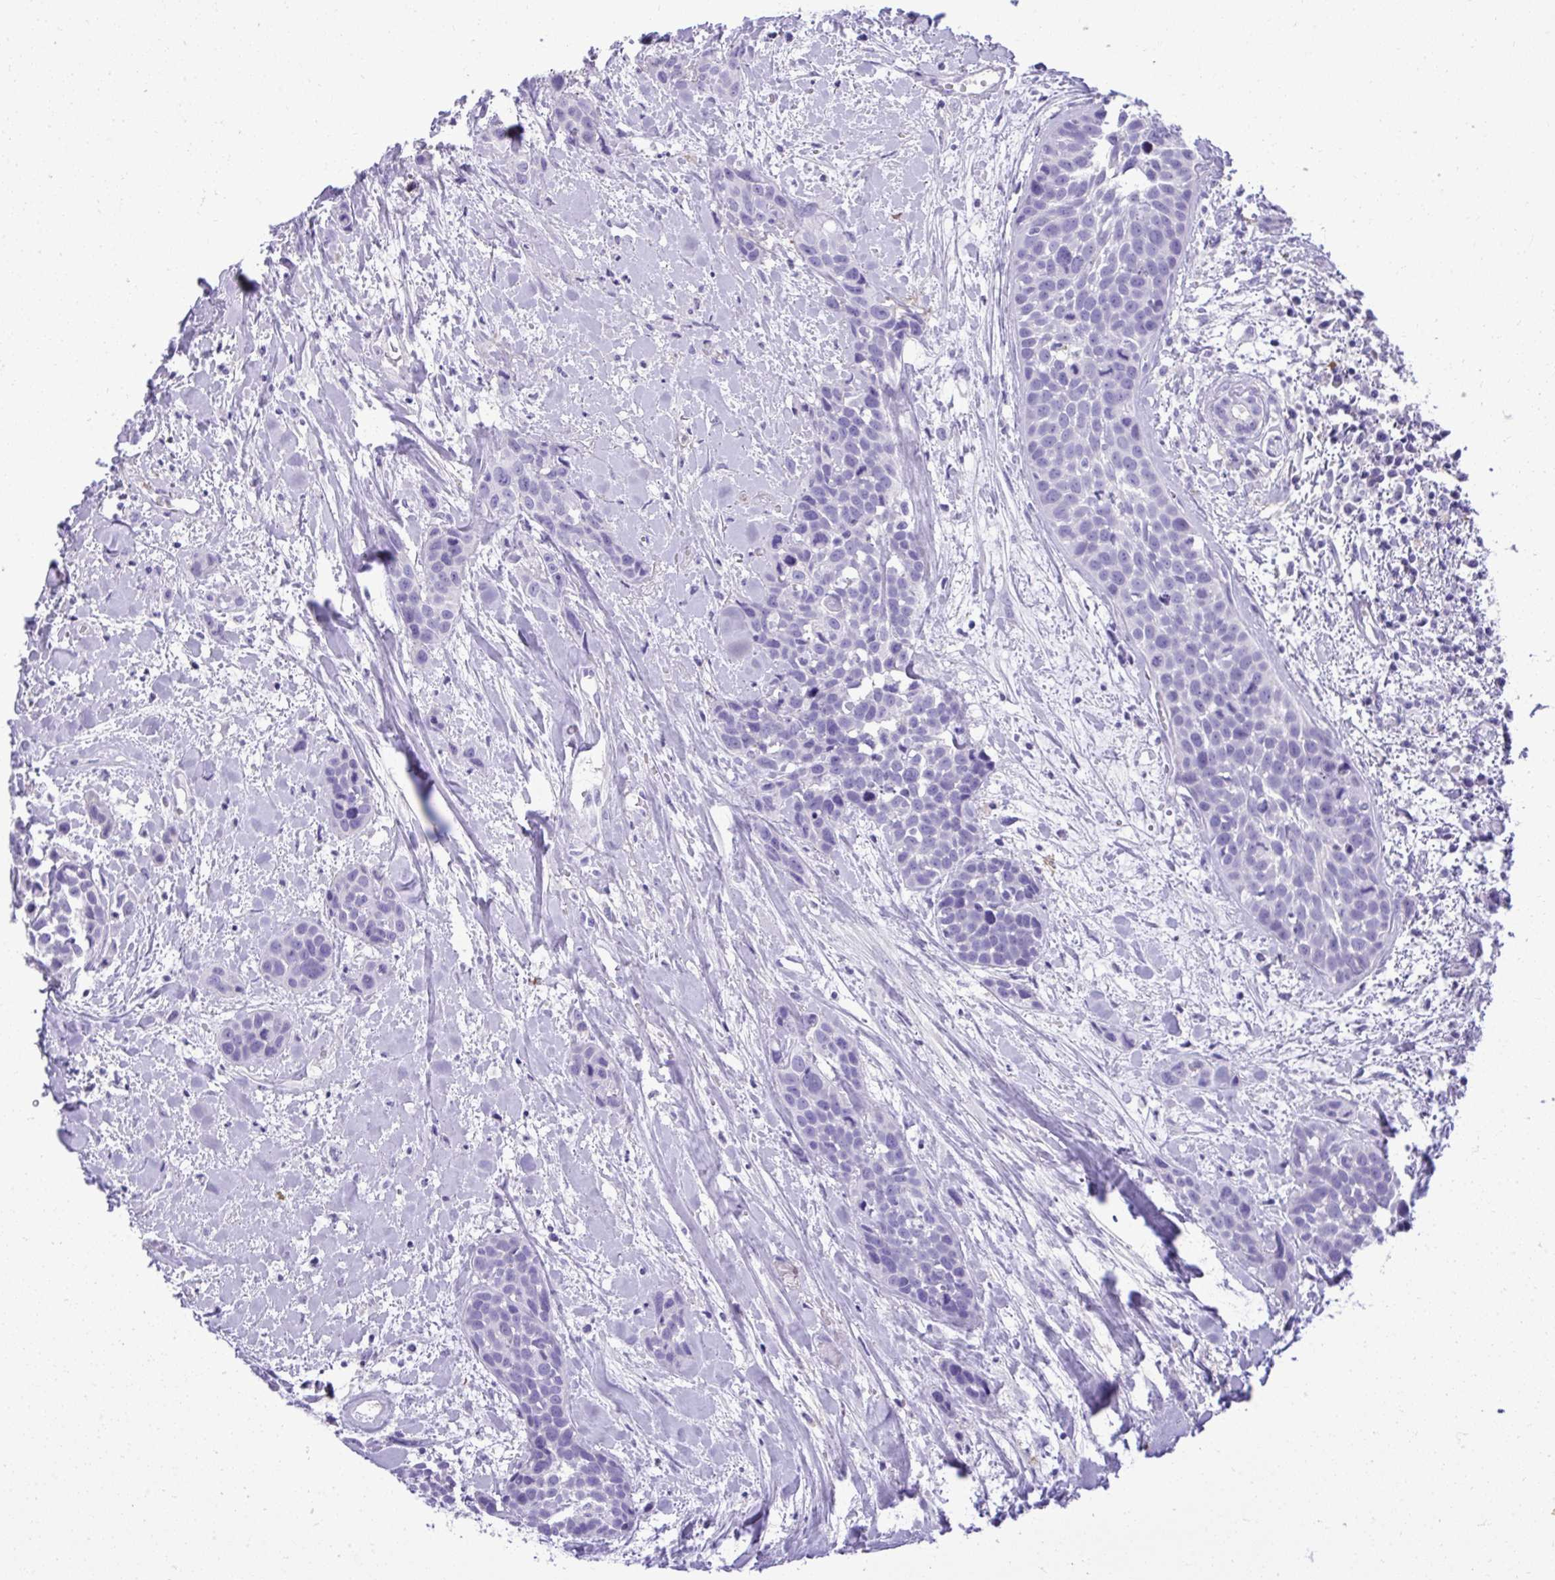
{"staining": {"intensity": "negative", "quantity": "none", "location": "none"}, "tissue": "head and neck cancer", "cell_type": "Tumor cells", "image_type": "cancer", "snomed": [{"axis": "morphology", "description": "Squamous cell carcinoma, NOS"}, {"axis": "topography", "description": "Head-Neck"}], "caption": "Head and neck squamous cell carcinoma was stained to show a protein in brown. There is no significant staining in tumor cells.", "gene": "ST6GALNAC3", "patient": {"sex": "female", "age": 50}}